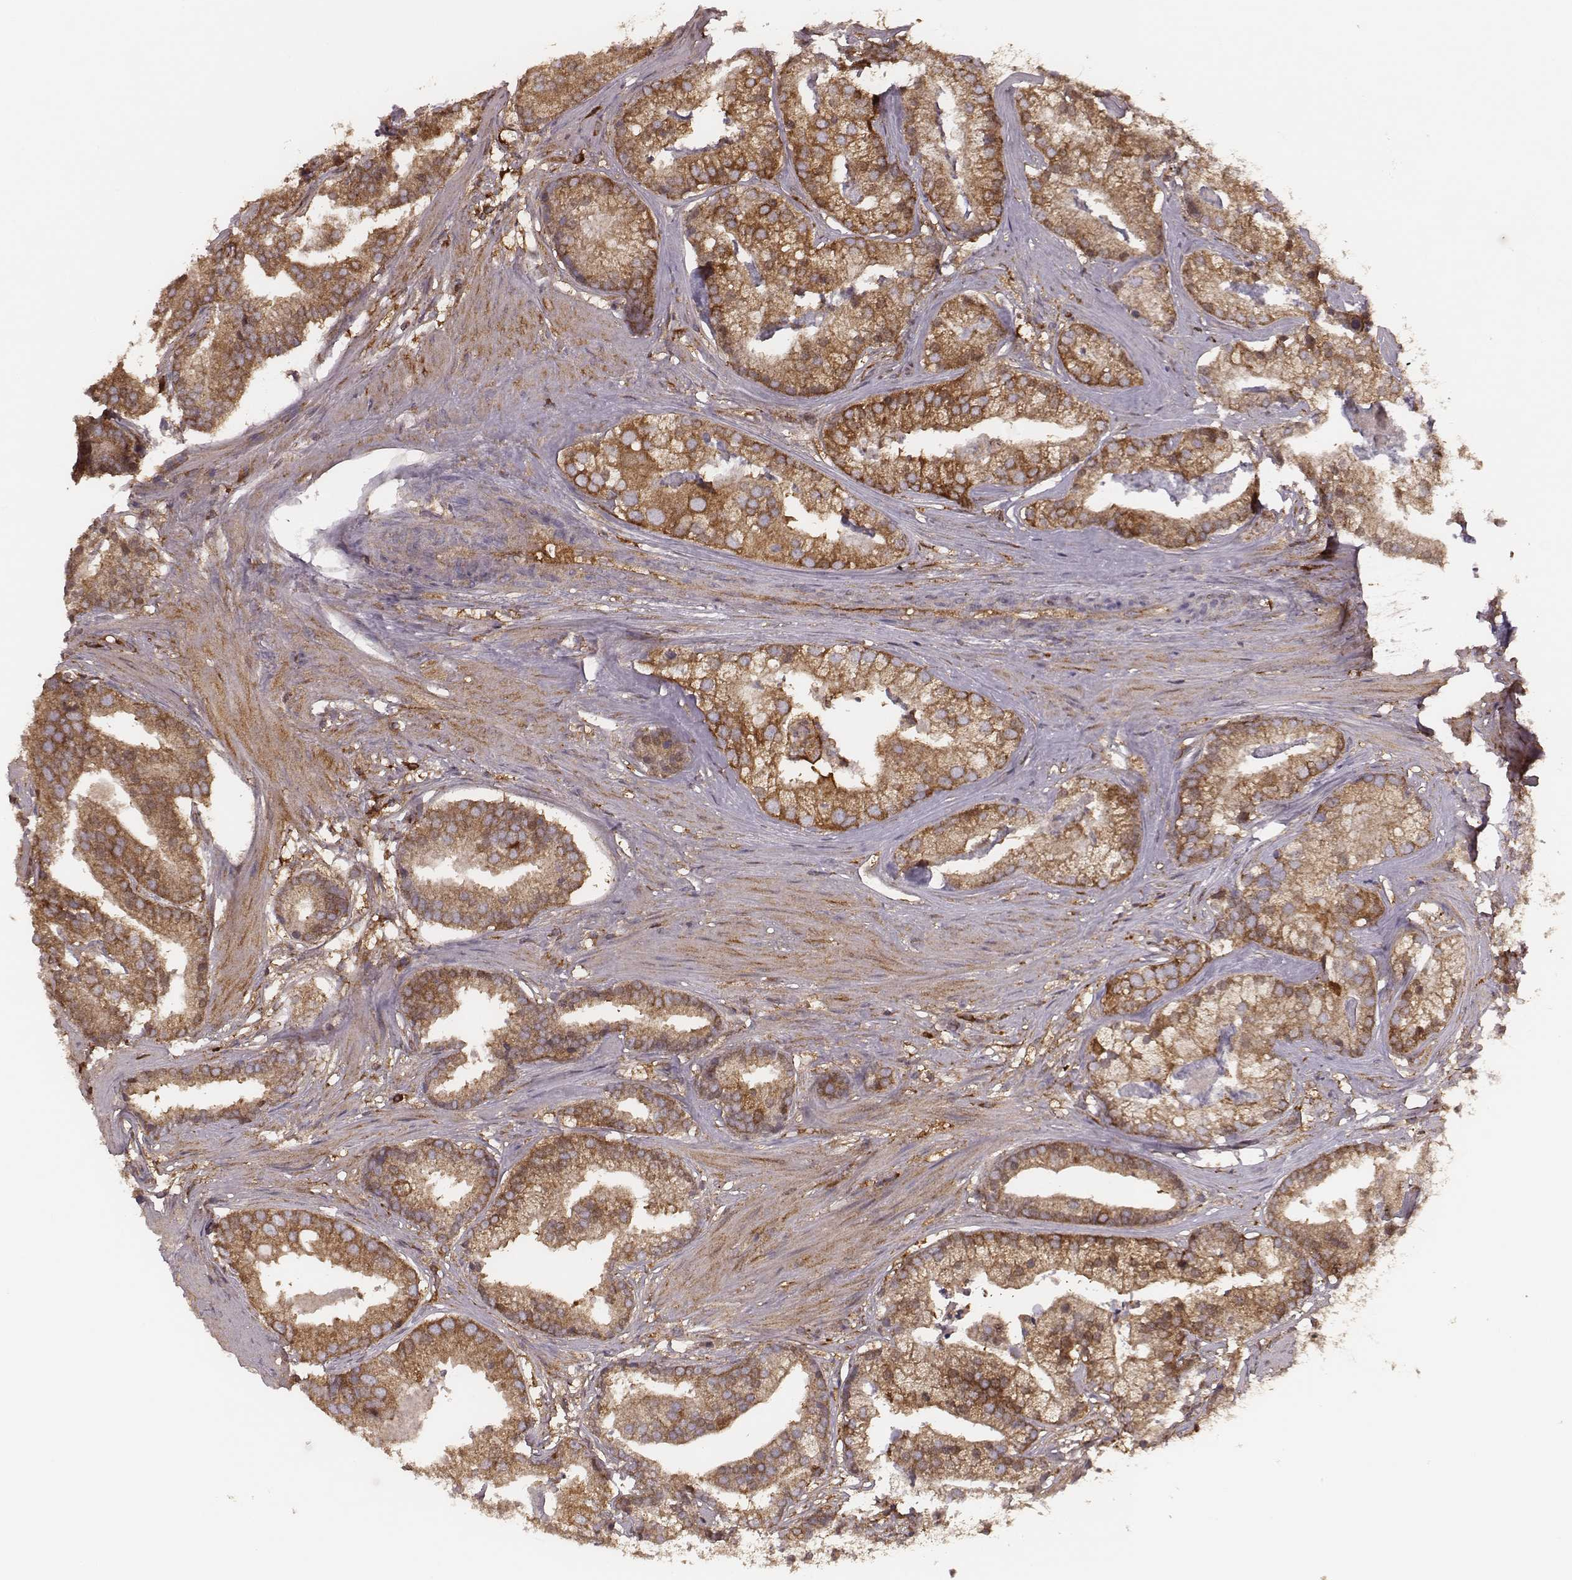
{"staining": {"intensity": "strong", "quantity": ">75%", "location": "cytoplasmic/membranous"}, "tissue": "prostate cancer", "cell_type": "Tumor cells", "image_type": "cancer", "snomed": [{"axis": "morphology", "description": "Adenocarcinoma, NOS"}, {"axis": "topography", "description": "Prostate and seminal vesicle, NOS"}, {"axis": "topography", "description": "Prostate"}], "caption": "High-power microscopy captured an immunohistochemistry photomicrograph of adenocarcinoma (prostate), revealing strong cytoplasmic/membranous staining in about >75% of tumor cells.", "gene": "CARS1", "patient": {"sex": "male", "age": 44}}